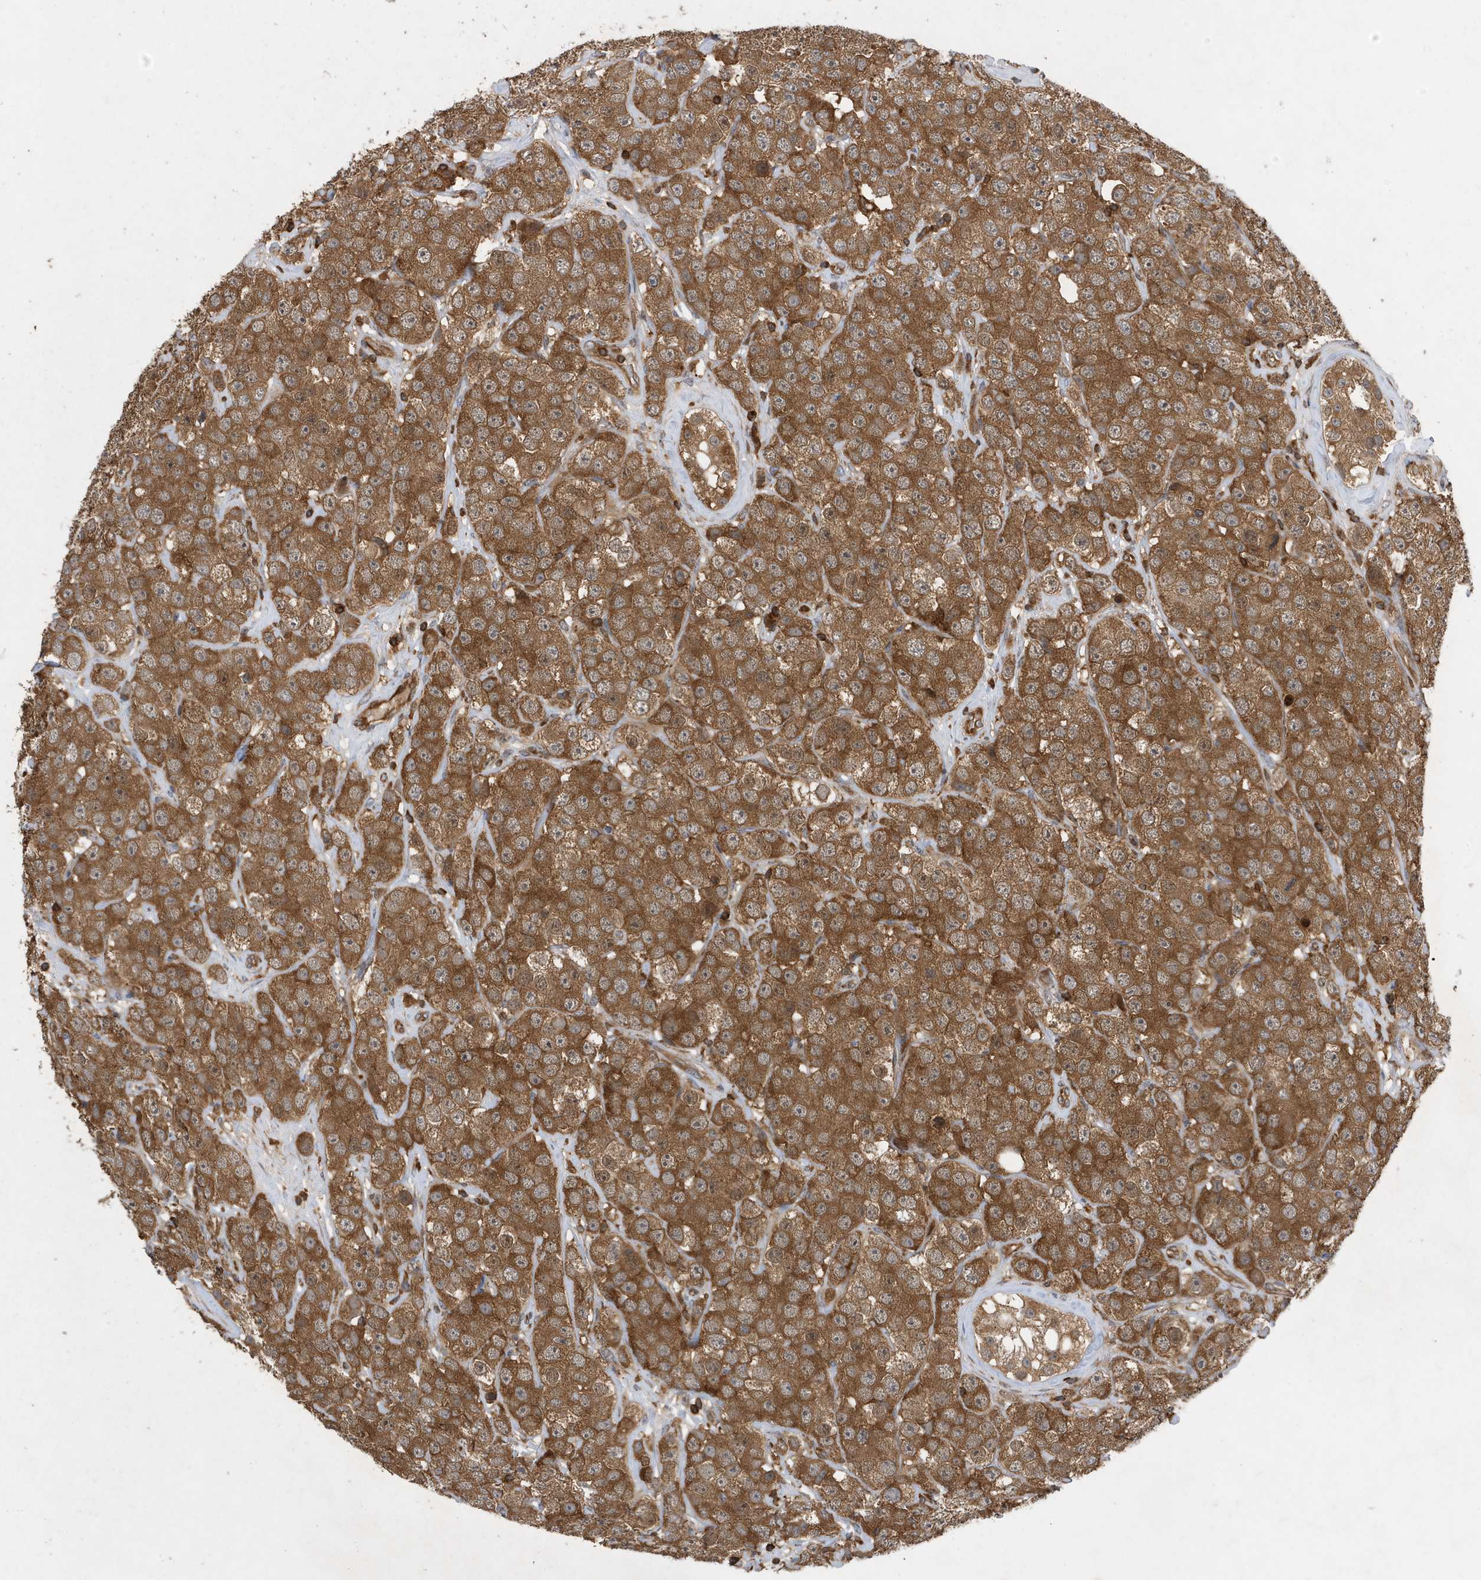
{"staining": {"intensity": "strong", "quantity": ">75%", "location": "cytoplasmic/membranous"}, "tissue": "testis cancer", "cell_type": "Tumor cells", "image_type": "cancer", "snomed": [{"axis": "morphology", "description": "Seminoma, NOS"}, {"axis": "topography", "description": "Testis"}], "caption": "Strong cytoplasmic/membranous positivity for a protein is identified in approximately >75% of tumor cells of seminoma (testis) using immunohistochemistry (IHC).", "gene": "LAPTM4A", "patient": {"sex": "male", "age": 28}}